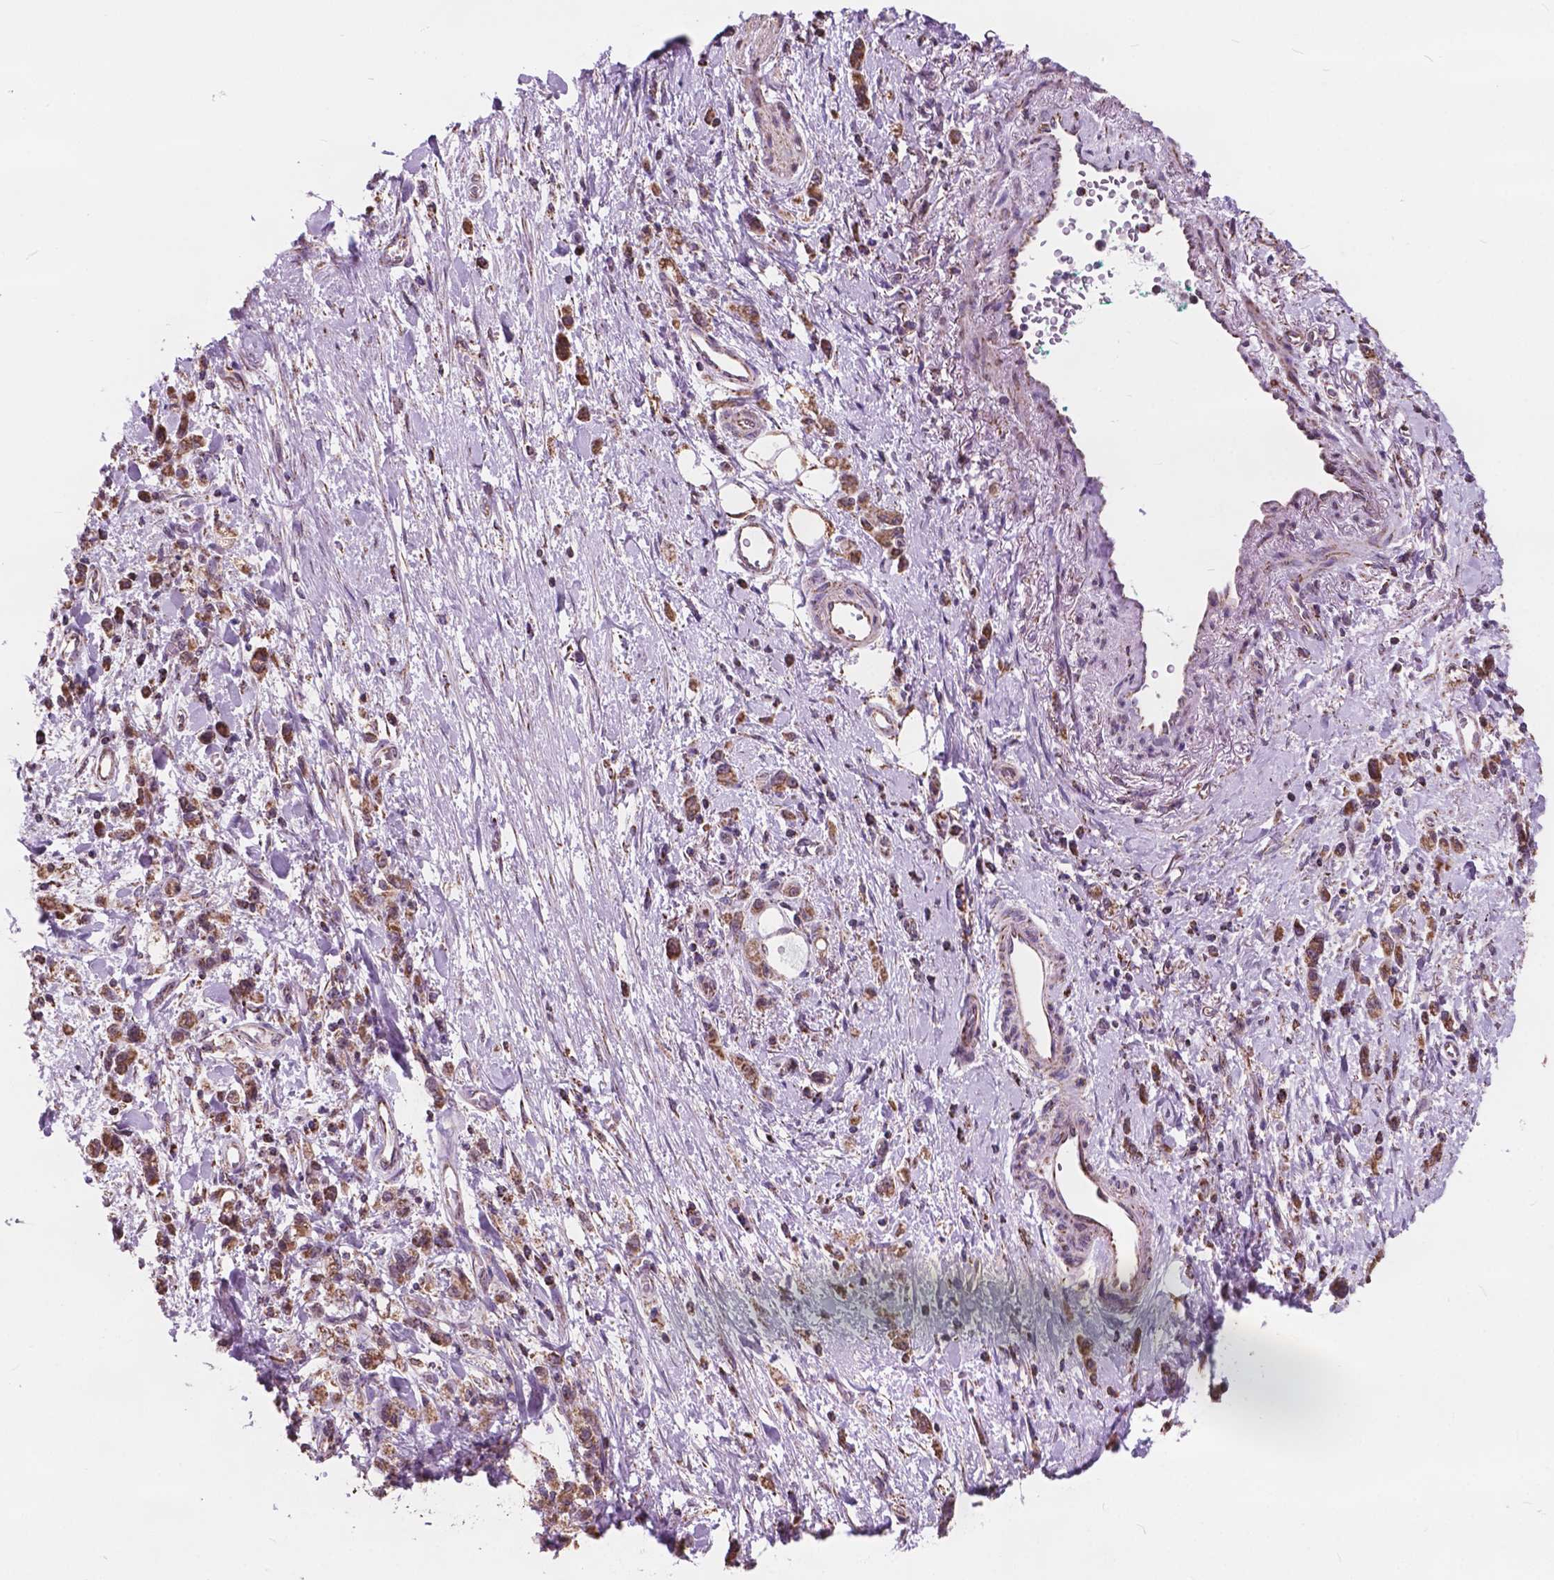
{"staining": {"intensity": "moderate", "quantity": ">75%", "location": "cytoplasmic/membranous"}, "tissue": "stomach cancer", "cell_type": "Tumor cells", "image_type": "cancer", "snomed": [{"axis": "morphology", "description": "Adenocarcinoma, NOS"}, {"axis": "topography", "description": "Stomach"}], "caption": "Moderate cytoplasmic/membranous staining is present in about >75% of tumor cells in adenocarcinoma (stomach).", "gene": "SCOC", "patient": {"sex": "male", "age": 77}}